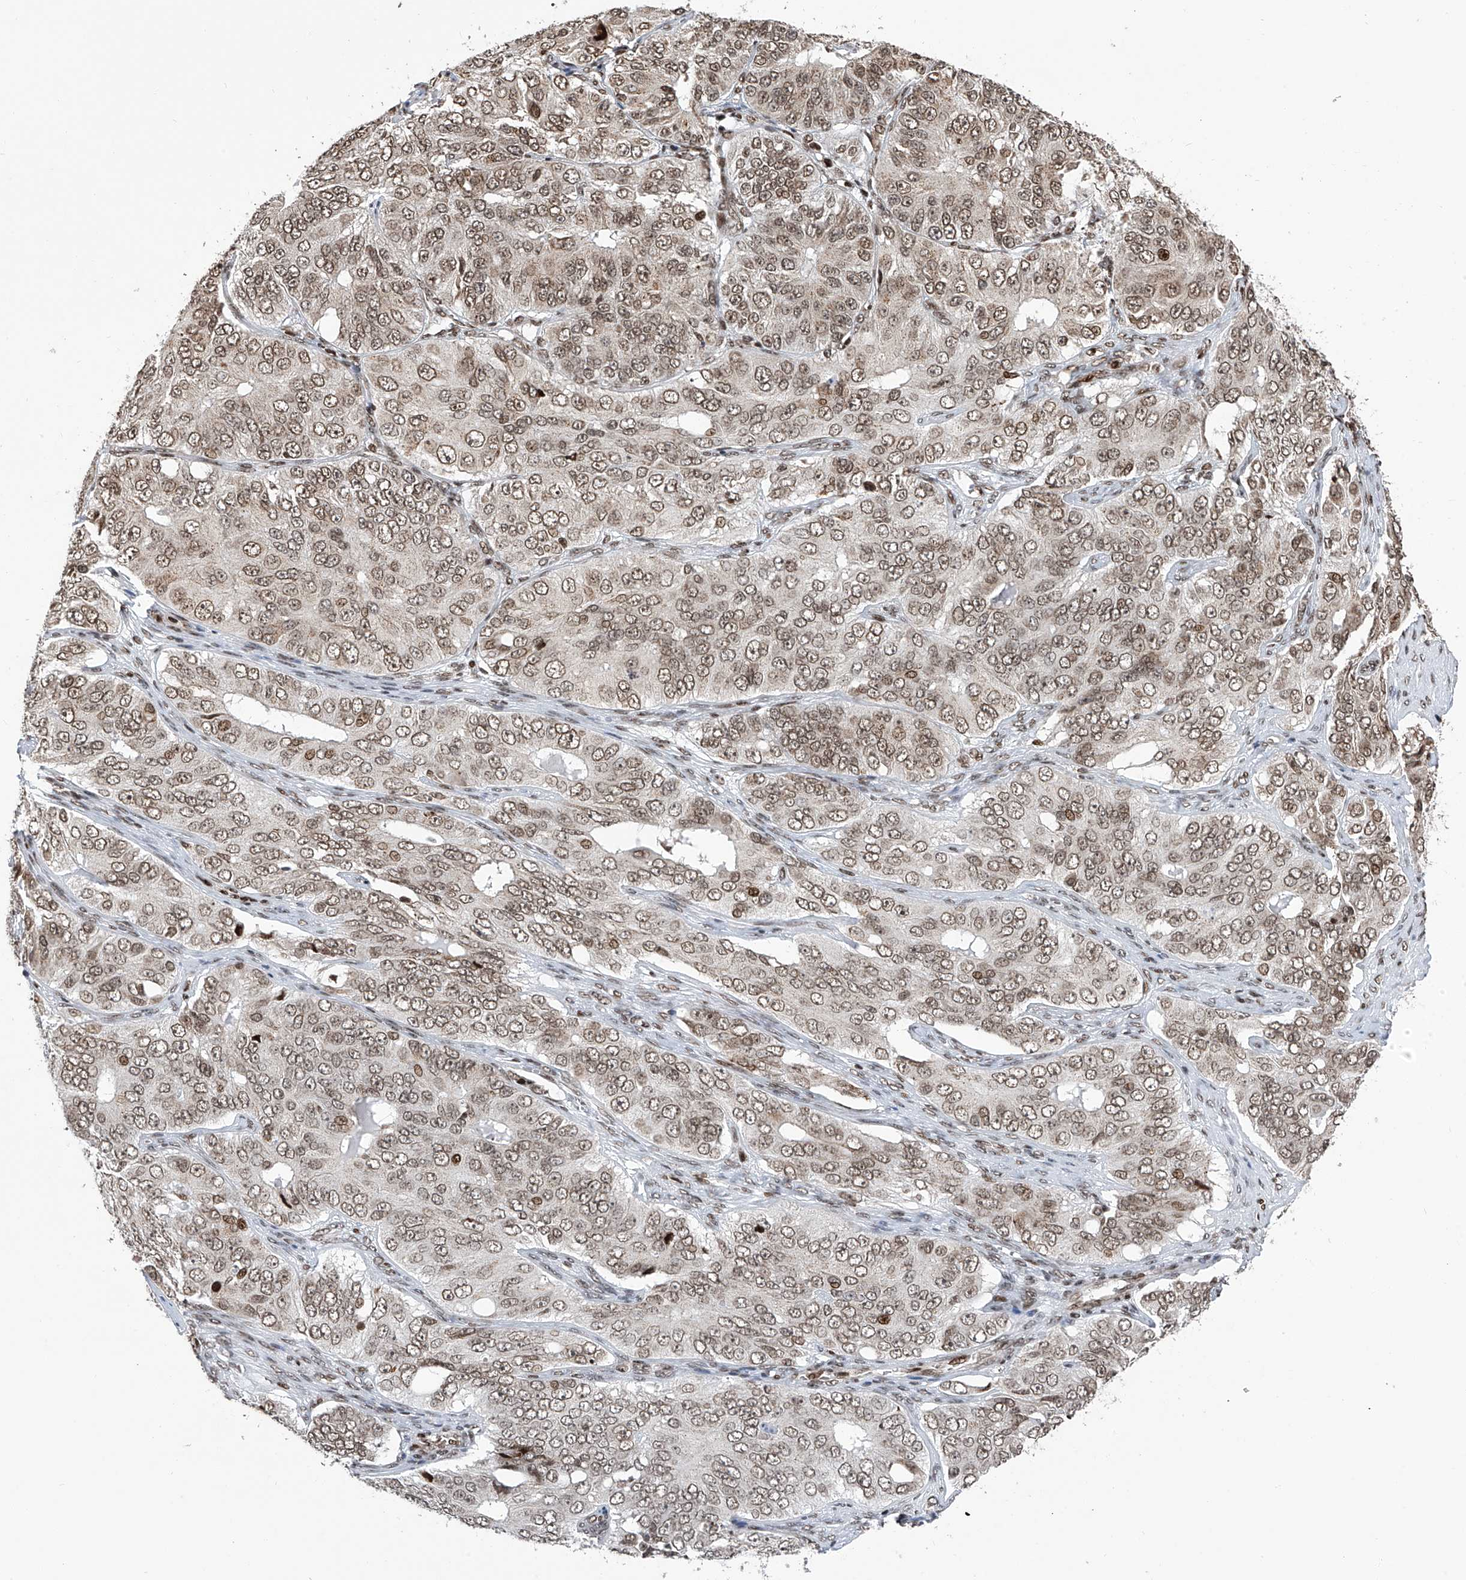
{"staining": {"intensity": "moderate", "quantity": ">75%", "location": "nuclear"}, "tissue": "ovarian cancer", "cell_type": "Tumor cells", "image_type": "cancer", "snomed": [{"axis": "morphology", "description": "Carcinoma, endometroid"}, {"axis": "topography", "description": "Ovary"}], "caption": "Moderate nuclear staining for a protein is seen in approximately >75% of tumor cells of ovarian cancer using immunohistochemistry (IHC).", "gene": "PAK1IP1", "patient": {"sex": "female", "age": 51}}